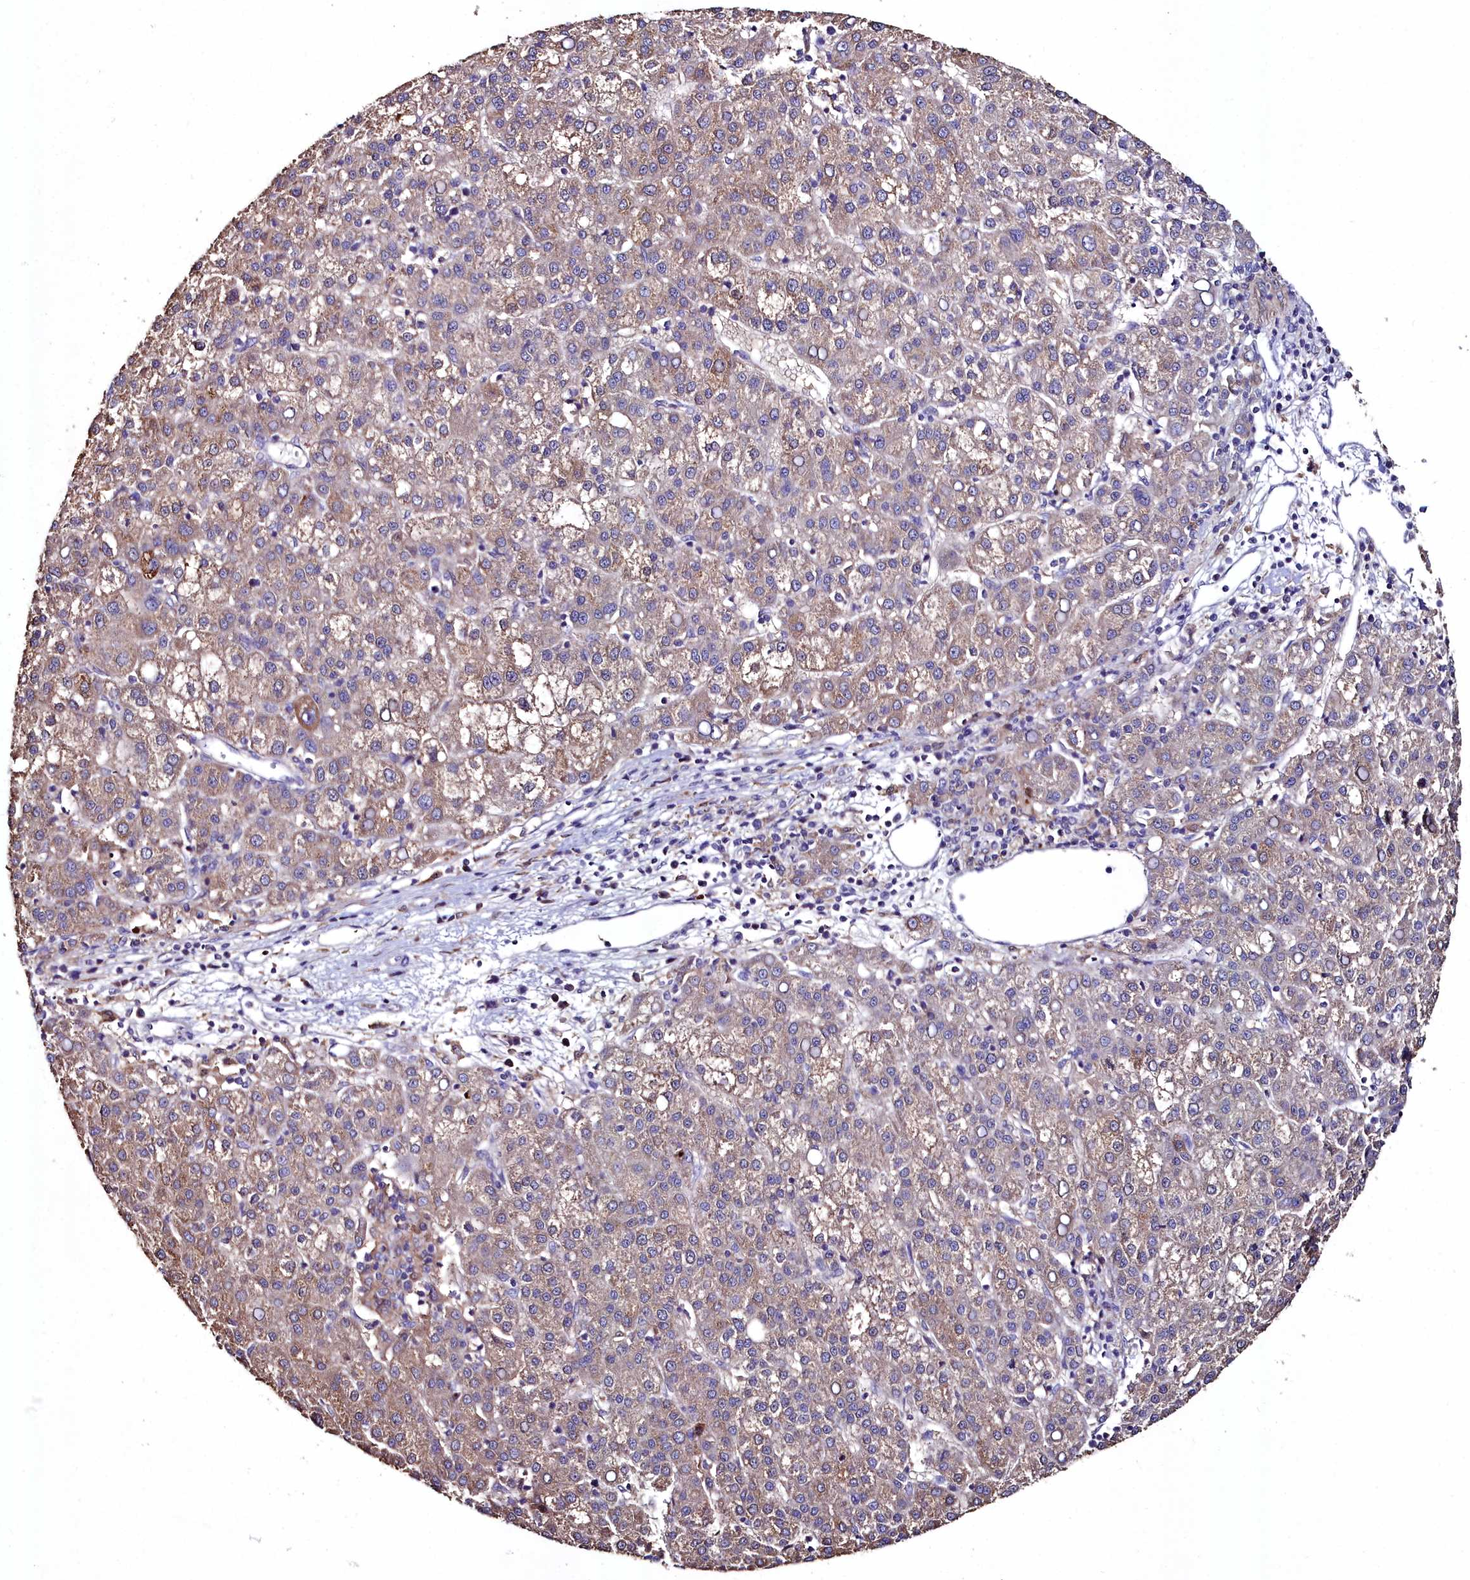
{"staining": {"intensity": "weak", "quantity": ">75%", "location": "cytoplasmic/membranous"}, "tissue": "liver cancer", "cell_type": "Tumor cells", "image_type": "cancer", "snomed": [{"axis": "morphology", "description": "Carcinoma, Hepatocellular, NOS"}, {"axis": "topography", "description": "Liver"}], "caption": "High-magnification brightfield microscopy of liver hepatocellular carcinoma stained with DAB (brown) and counterstained with hematoxylin (blue). tumor cells exhibit weak cytoplasmic/membranous positivity is seen in about>75% of cells.", "gene": "AMBRA1", "patient": {"sex": "female", "age": 58}}